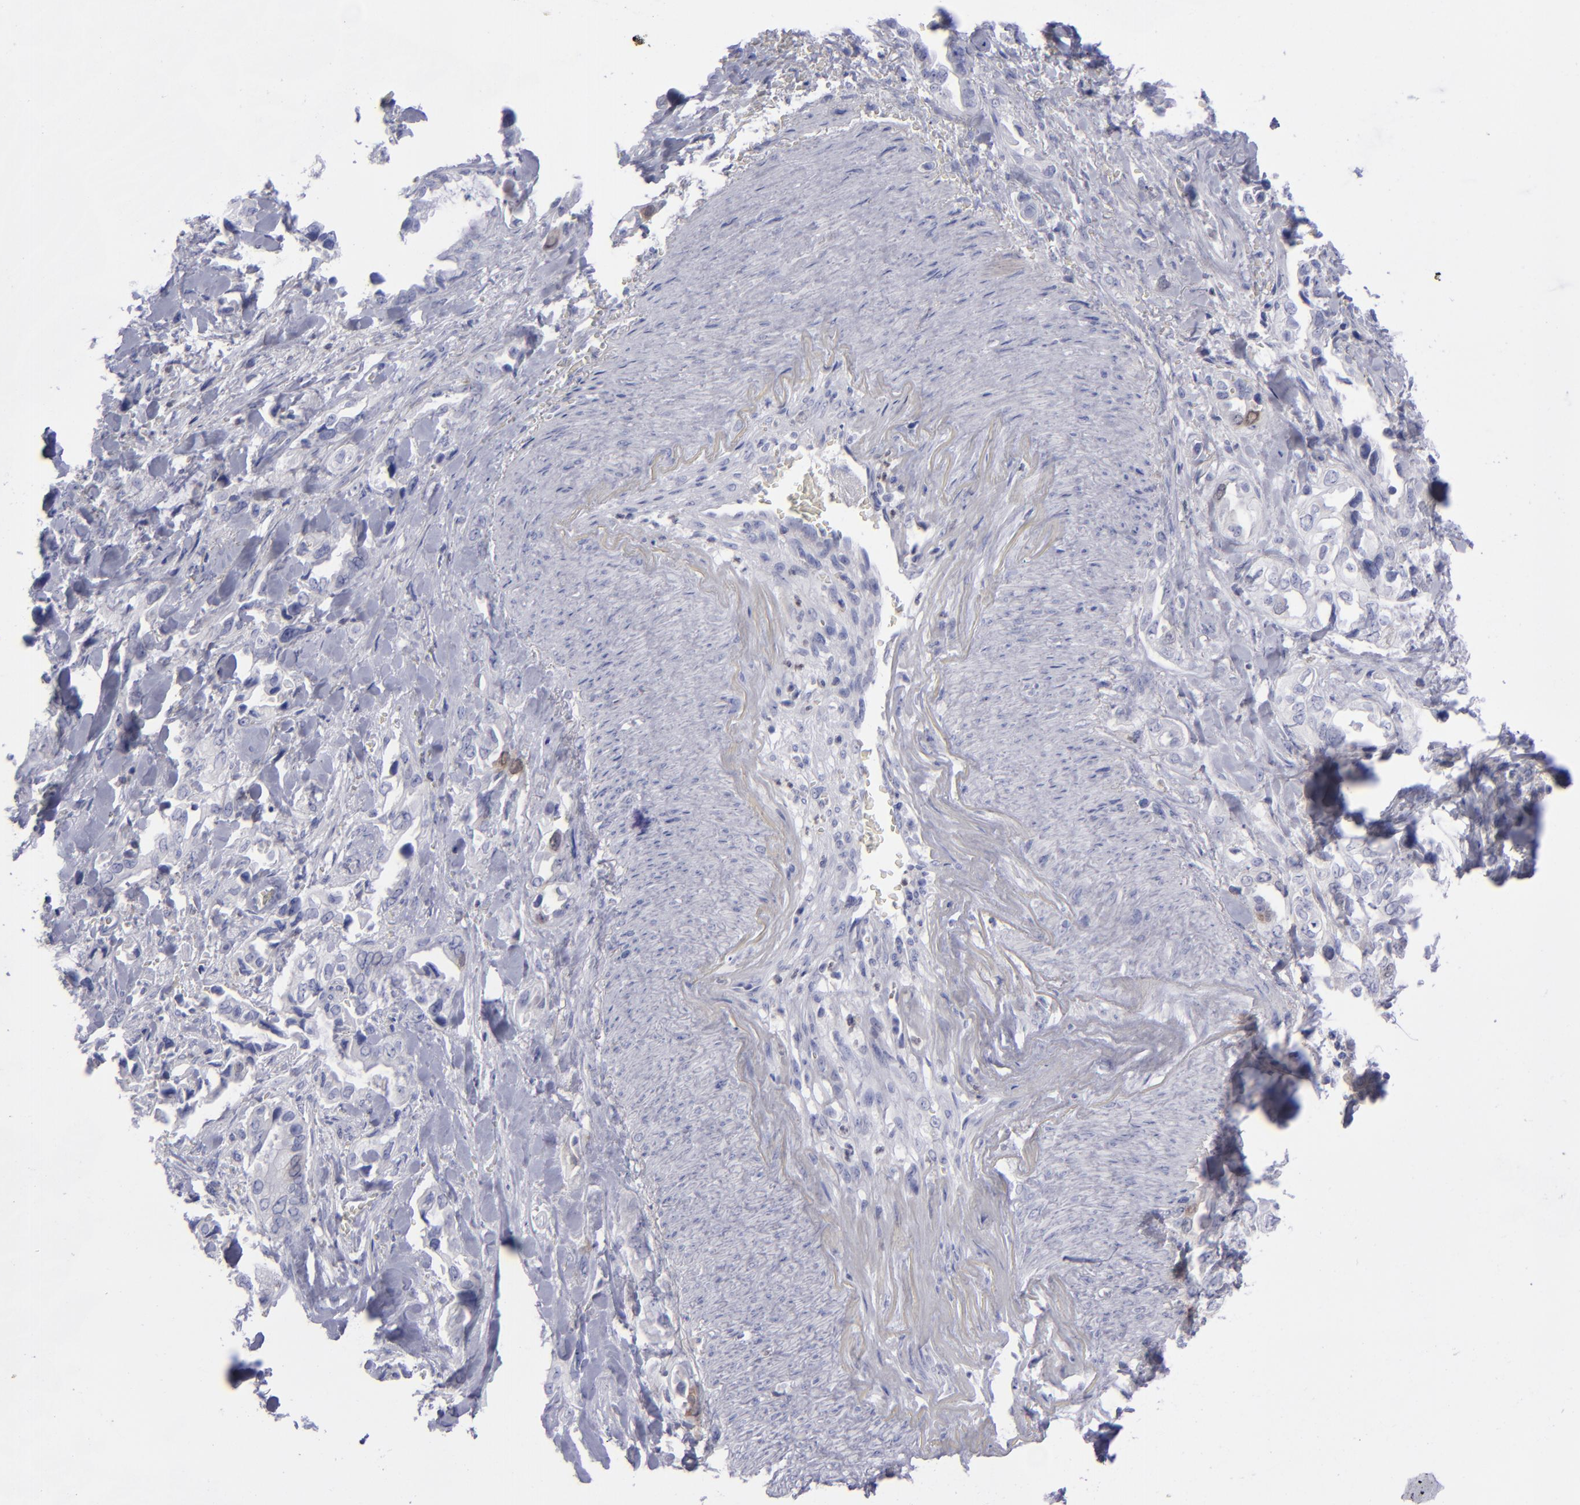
{"staining": {"intensity": "weak", "quantity": "<25%", "location": "nuclear"}, "tissue": "pancreatic cancer", "cell_type": "Tumor cells", "image_type": "cancer", "snomed": [{"axis": "morphology", "description": "Adenocarcinoma, NOS"}, {"axis": "topography", "description": "Pancreas"}], "caption": "High power microscopy micrograph of an immunohistochemistry (IHC) photomicrograph of pancreatic adenocarcinoma, revealing no significant positivity in tumor cells.", "gene": "AURKA", "patient": {"sex": "male", "age": 69}}